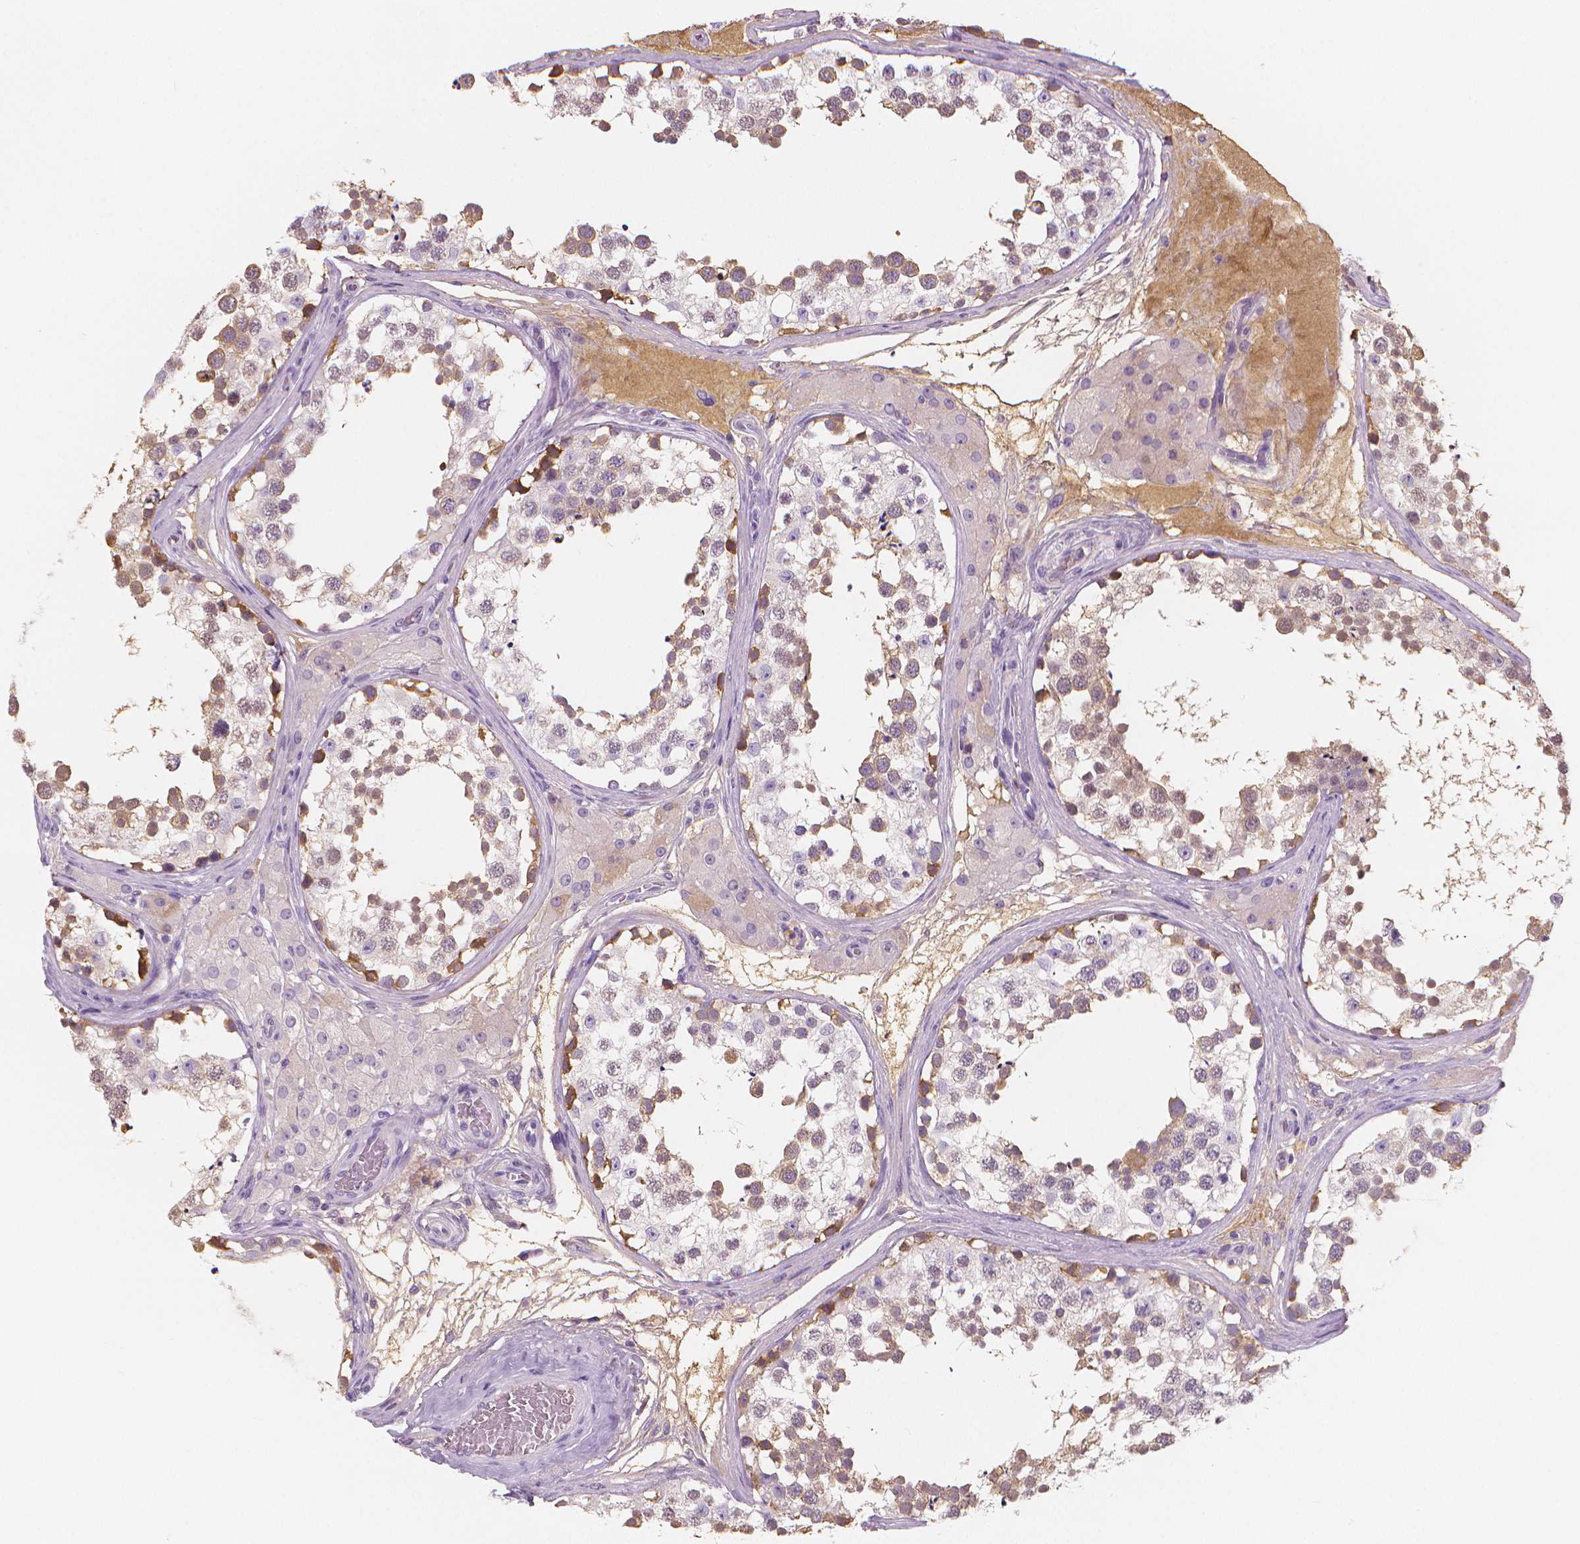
{"staining": {"intensity": "negative", "quantity": "none", "location": "none"}, "tissue": "testis", "cell_type": "Cells in seminiferous ducts", "image_type": "normal", "snomed": [{"axis": "morphology", "description": "Normal tissue, NOS"}, {"axis": "morphology", "description": "Seminoma, NOS"}, {"axis": "topography", "description": "Testis"}], "caption": "Cells in seminiferous ducts show no significant staining in normal testis. Brightfield microscopy of IHC stained with DAB (brown) and hematoxylin (blue), captured at high magnification.", "gene": "APOA4", "patient": {"sex": "male", "age": 65}}